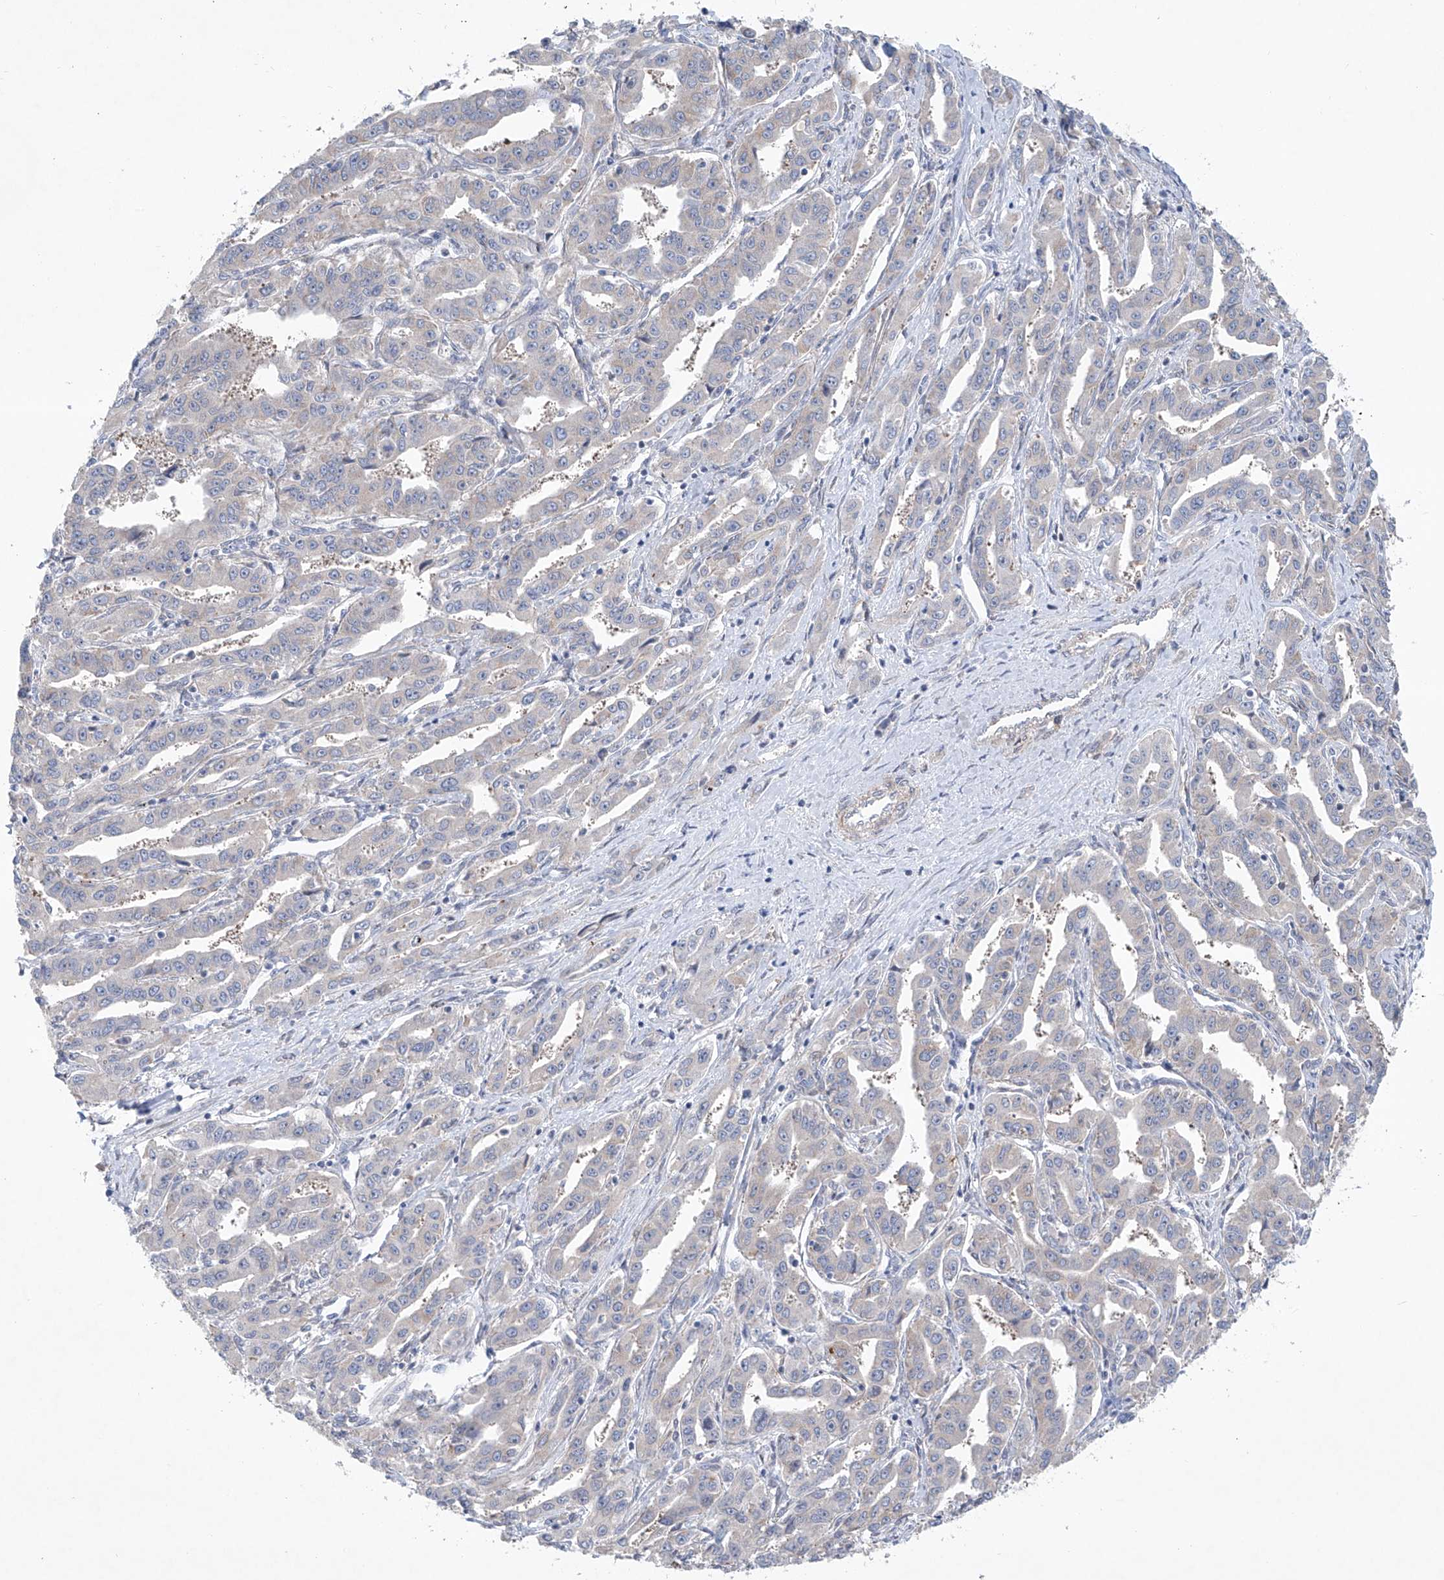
{"staining": {"intensity": "negative", "quantity": "none", "location": "none"}, "tissue": "liver cancer", "cell_type": "Tumor cells", "image_type": "cancer", "snomed": [{"axis": "morphology", "description": "Cholangiocarcinoma"}, {"axis": "topography", "description": "Liver"}], "caption": "Liver cancer stained for a protein using immunohistochemistry shows no expression tumor cells.", "gene": "KLC4", "patient": {"sex": "male", "age": 59}}